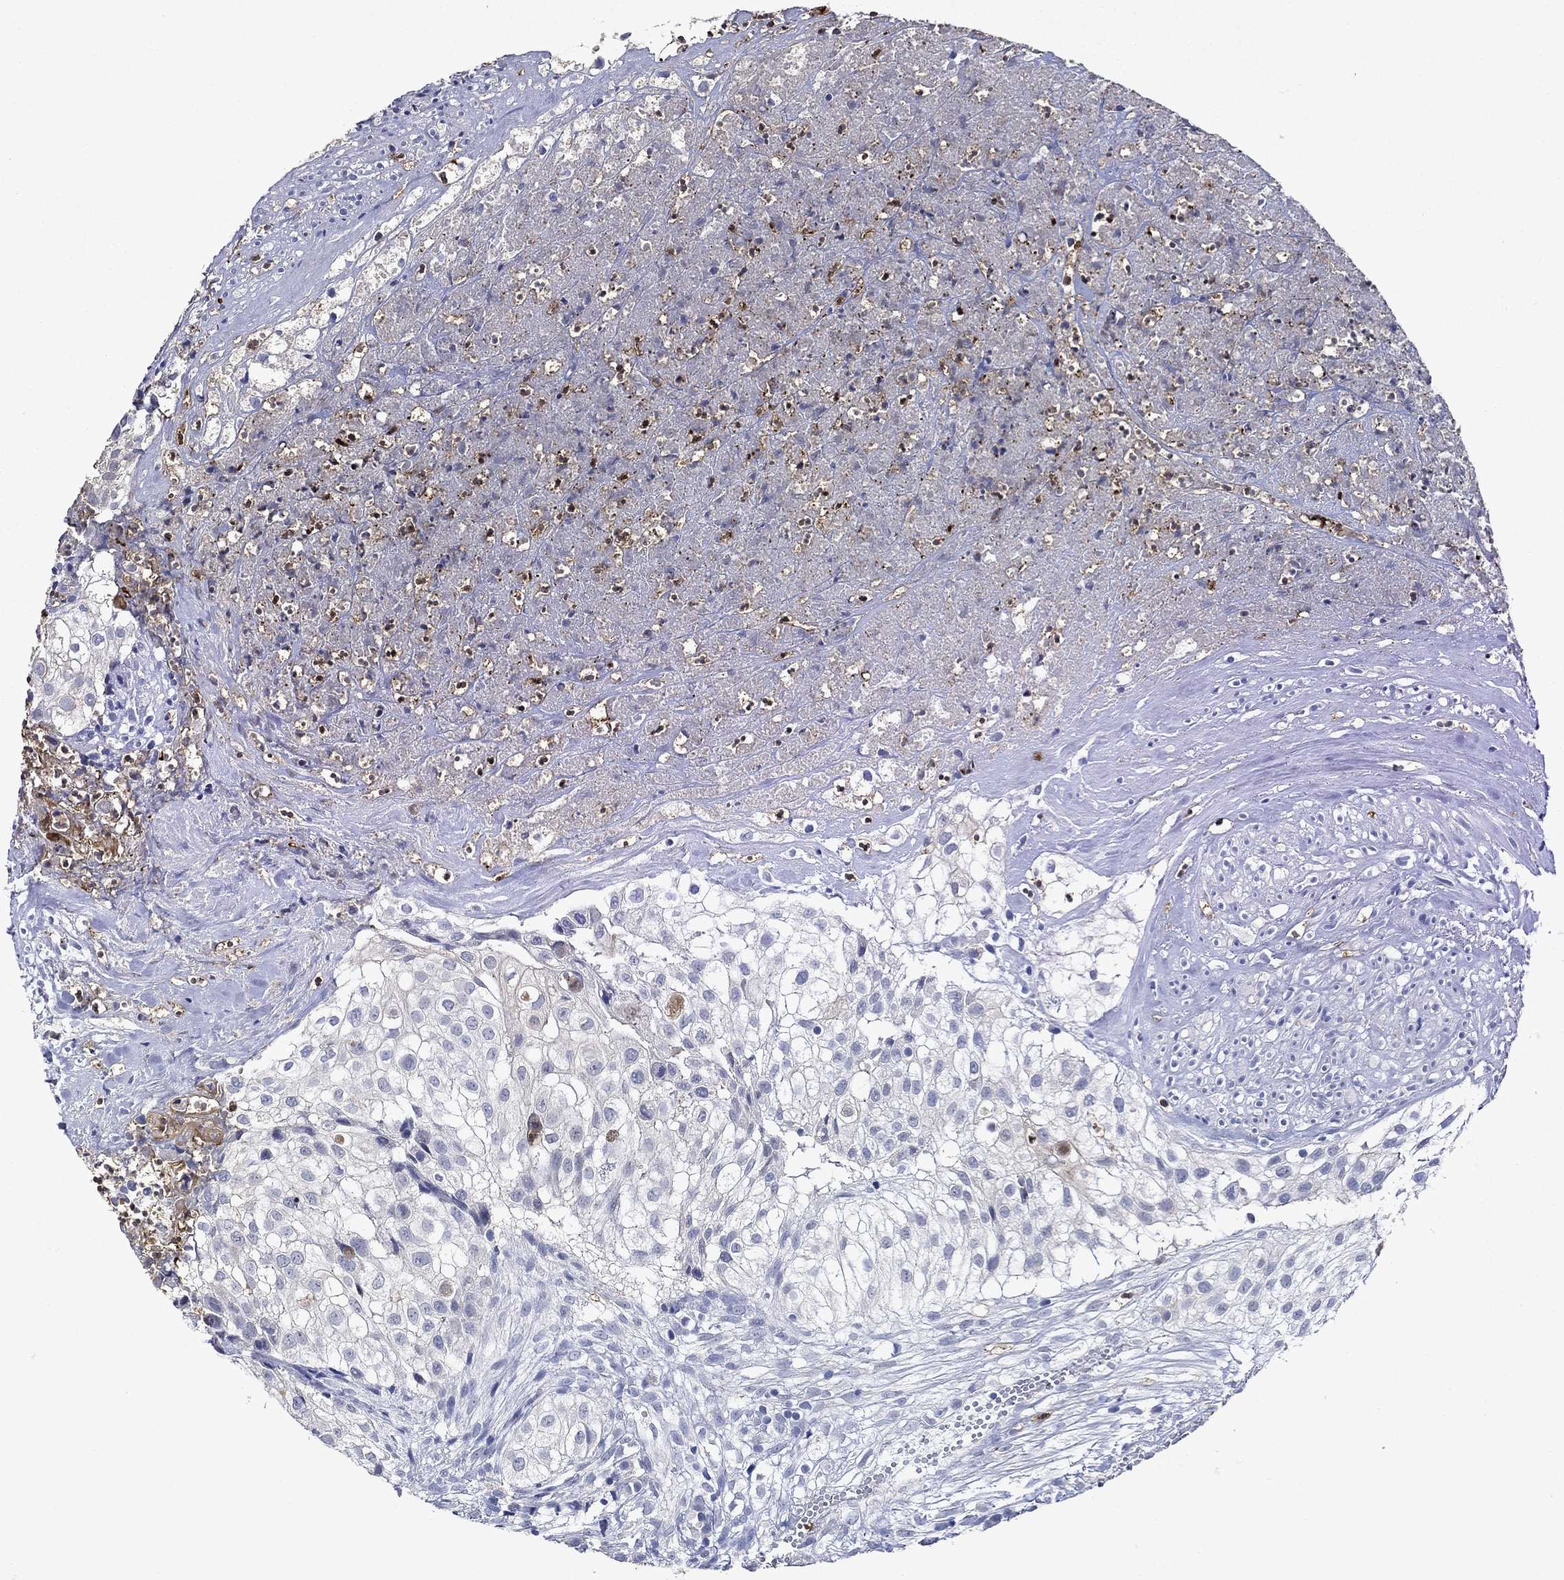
{"staining": {"intensity": "strong", "quantity": "<25%", "location": "cytoplasmic/membranous"}, "tissue": "urothelial cancer", "cell_type": "Tumor cells", "image_type": "cancer", "snomed": [{"axis": "morphology", "description": "Urothelial carcinoma, High grade"}, {"axis": "topography", "description": "Urinary bladder"}], "caption": "About <25% of tumor cells in human high-grade urothelial carcinoma show strong cytoplasmic/membranous protein positivity as visualized by brown immunohistochemical staining.", "gene": "IRF5", "patient": {"sex": "female", "age": 79}}